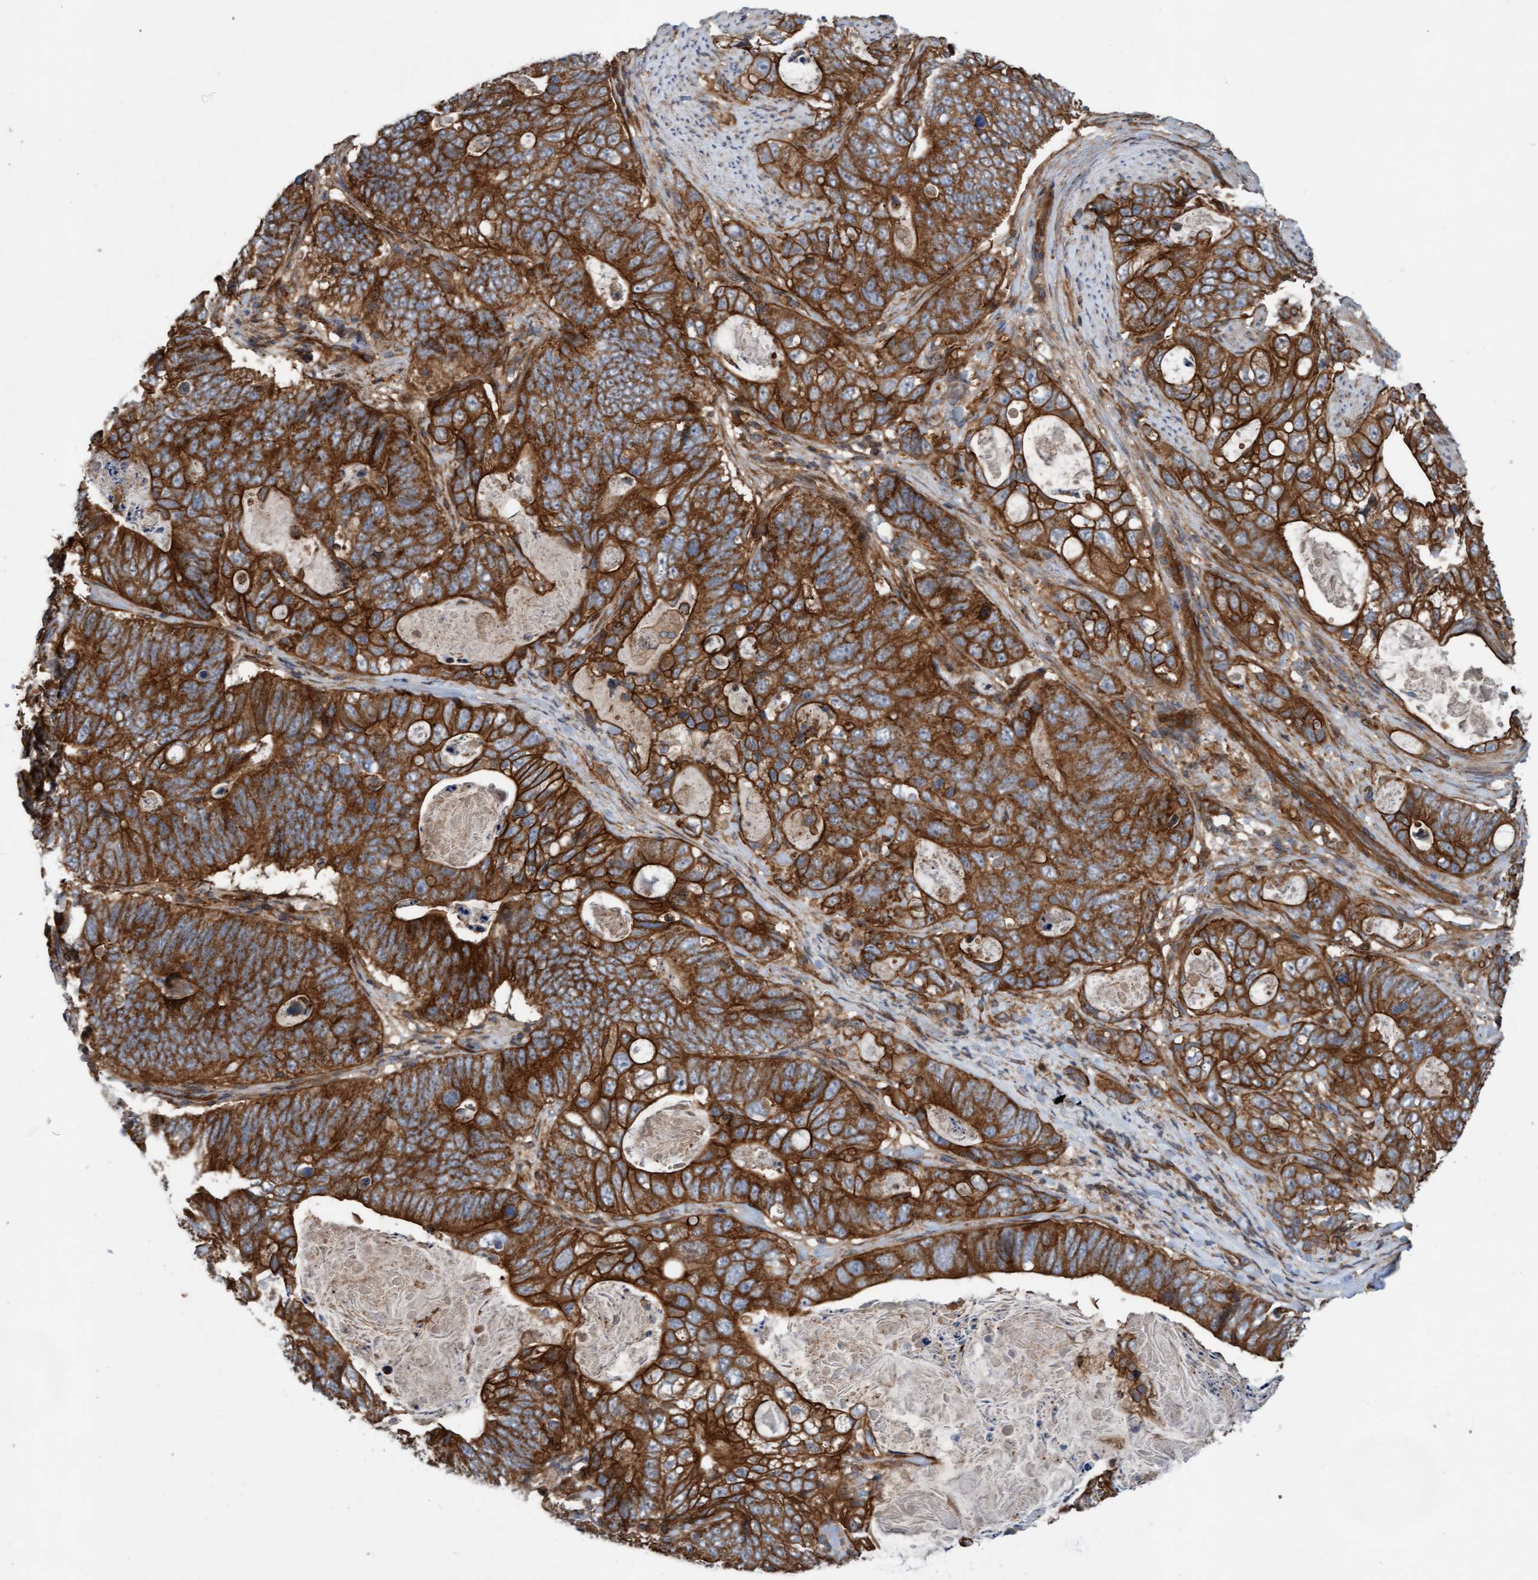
{"staining": {"intensity": "strong", "quantity": ">75%", "location": "cytoplasmic/membranous"}, "tissue": "stomach cancer", "cell_type": "Tumor cells", "image_type": "cancer", "snomed": [{"axis": "morphology", "description": "Normal tissue, NOS"}, {"axis": "morphology", "description": "Adenocarcinoma, NOS"}, {"axis": "topography", "description": "Stomach"}], "caption": "The micrograph exhibits staining of adenocarcinoma (stomach), revealing strong cytoplasmic/membranous protein expression (brown color) within tumor cells.", "gene": "ERAL1", "patient": {"sex": "female", "age": 89}}